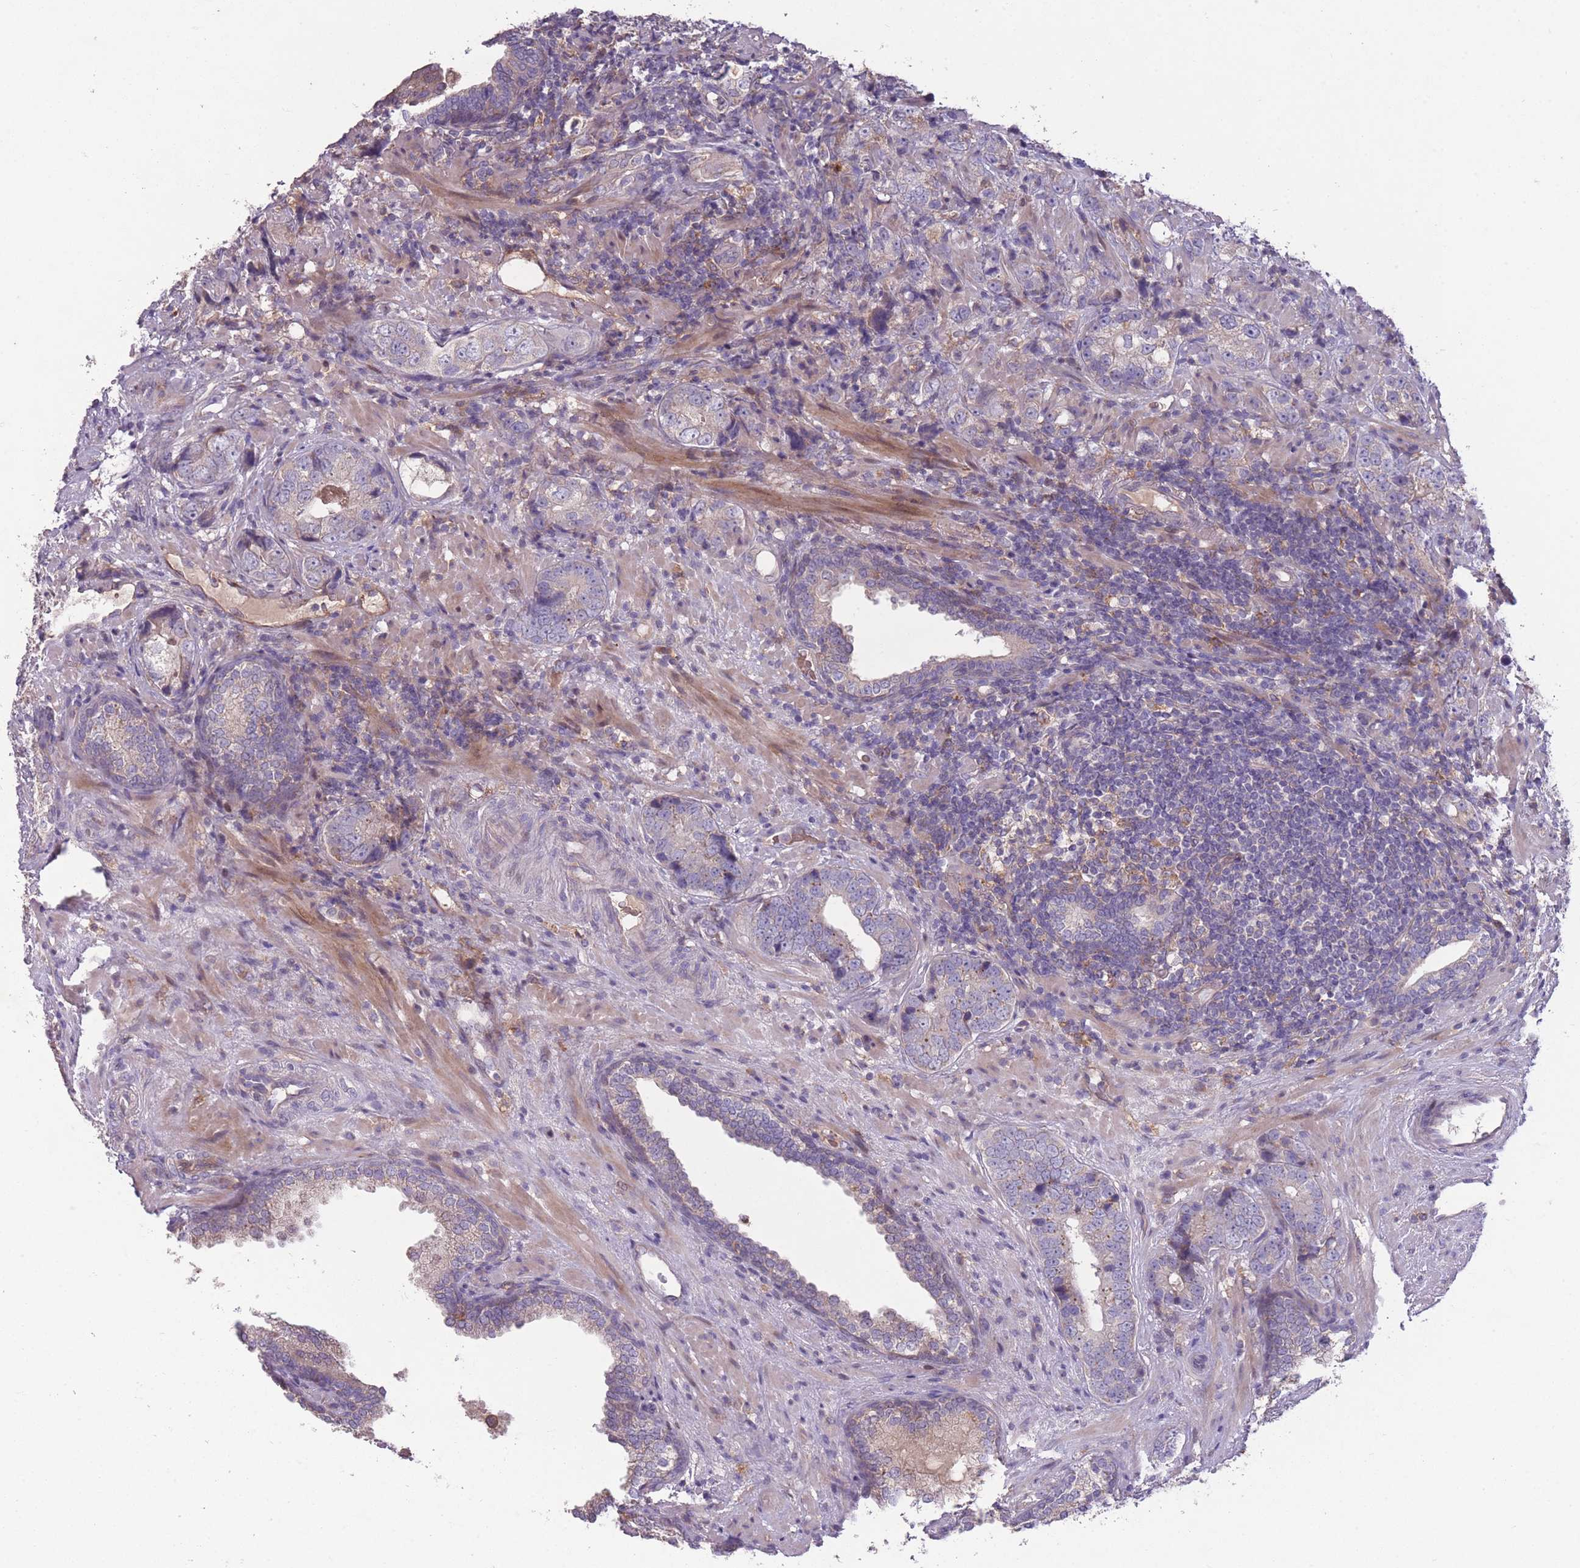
{"staining": {"intensity": "negative", "quantity": "none", "location": "none"}, "tissue": "prostate cancer", "cell_type": "Tumor cells", "image_type": "cancer", "snomed": [{"axis": "morphology", "description": "Adenocarcinoma, High grade"}, {"axis": "topography", "description": "Prostate"}], "caption": "Tumor cells show no significant expression in prostate cancer. (Brightfield microscopy of DAB (3,3'-diaminobenzidine) immunohistochemistry (IHC) at high magnification).", "gene": "OR2V2", "patient": {"sex": "male", "age": 63}}